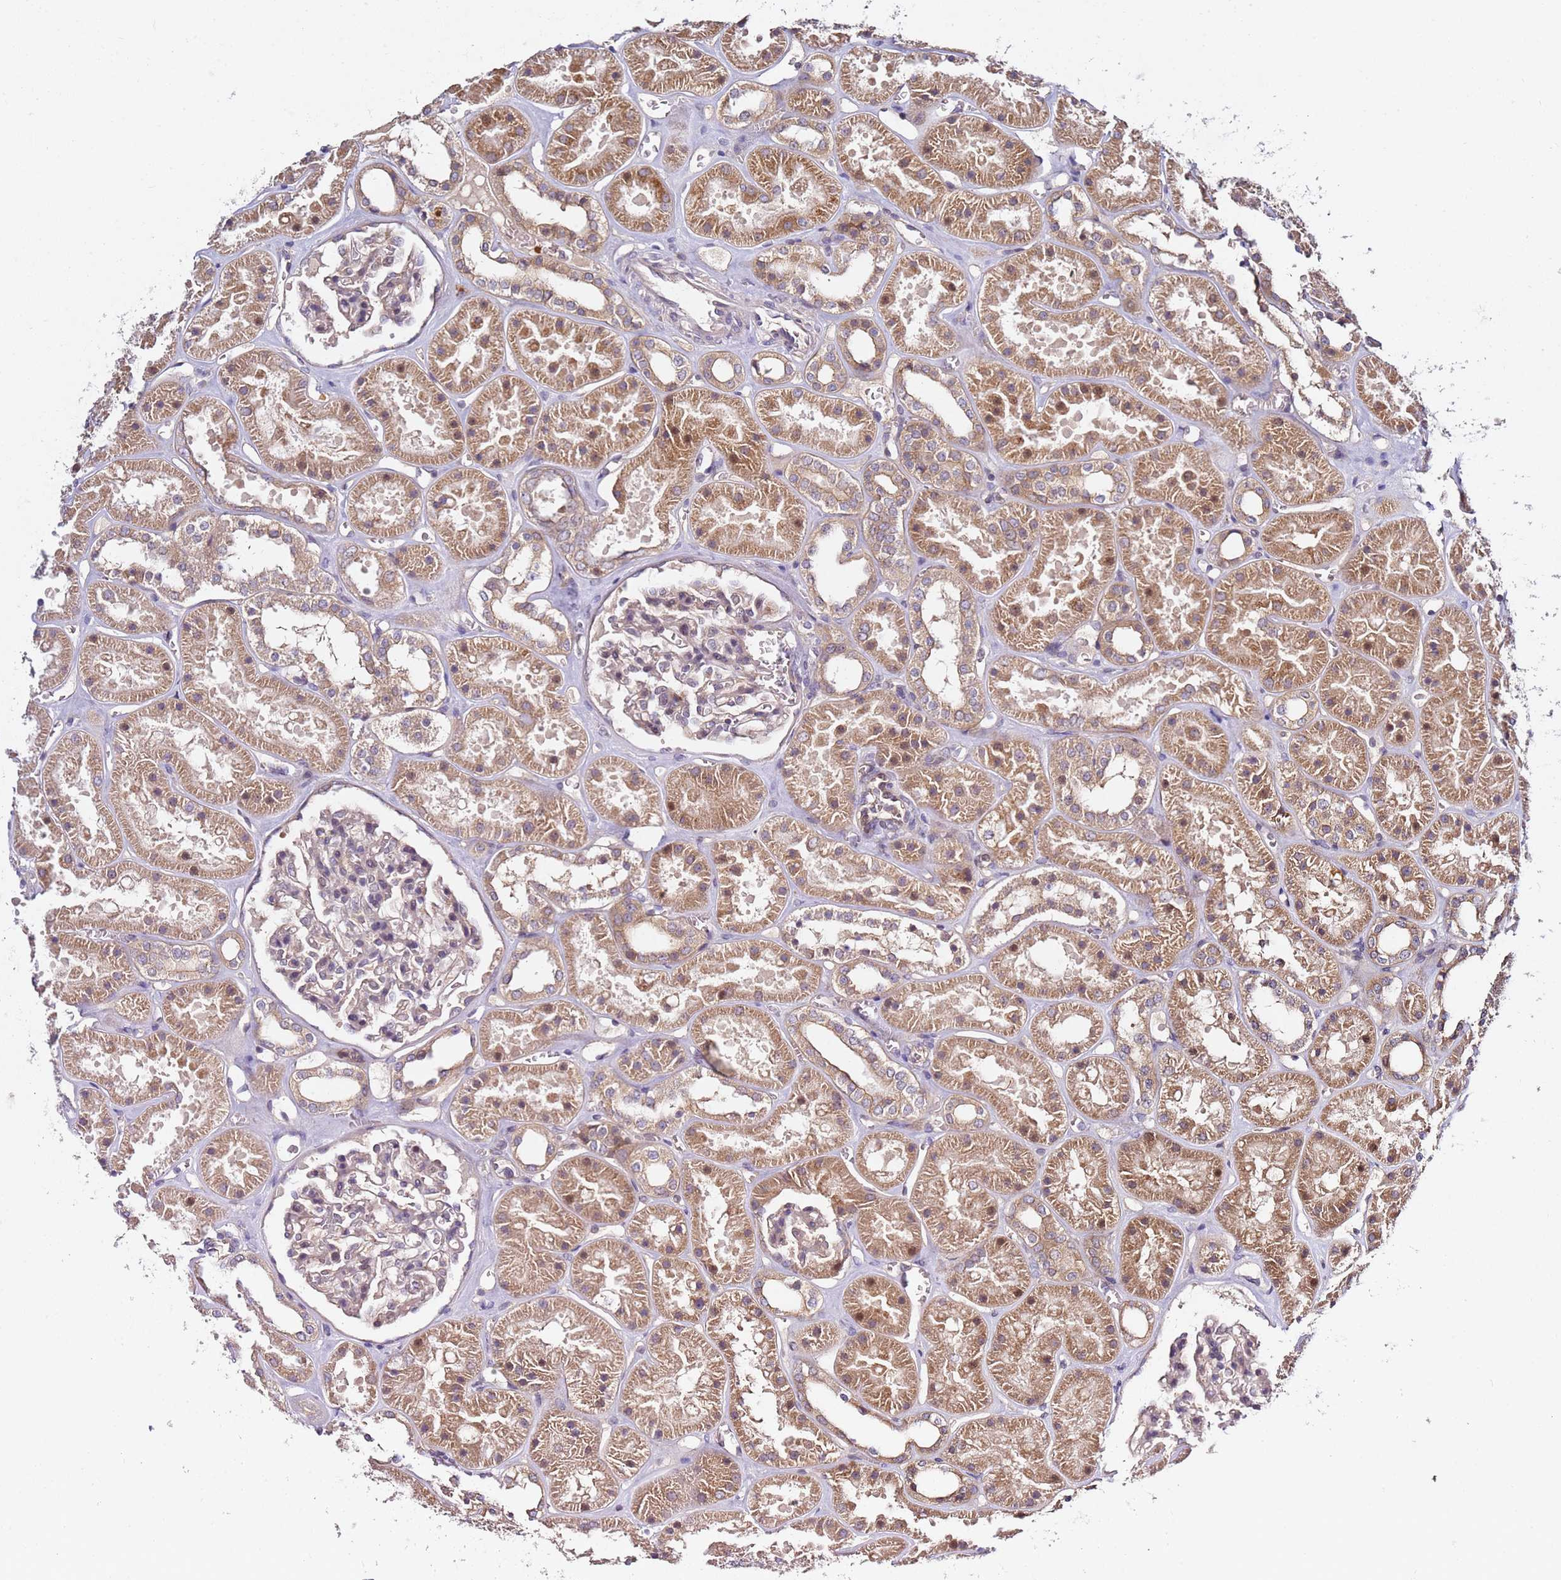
{"staining": {"intensity": "weak", "quantity": "<25%", "location": "cytoplasmic/membranous"}, "tissue": "kidney", "cell_type": "Cells in glomeruli", "image_type": "normal", "snomed": [{"axis": "morphology", "description": "Normal tissue, NOS"}, {"axis": "topography", "description": "Kidney"}], "caption": "Immunohistochemistry (IHC) image of normal human kidney stained for a protein (brown), which reveals no staining in cells in glomeruli.", "gene": "OSBPL2", "patient": {"sex": "female", "age": 41}}